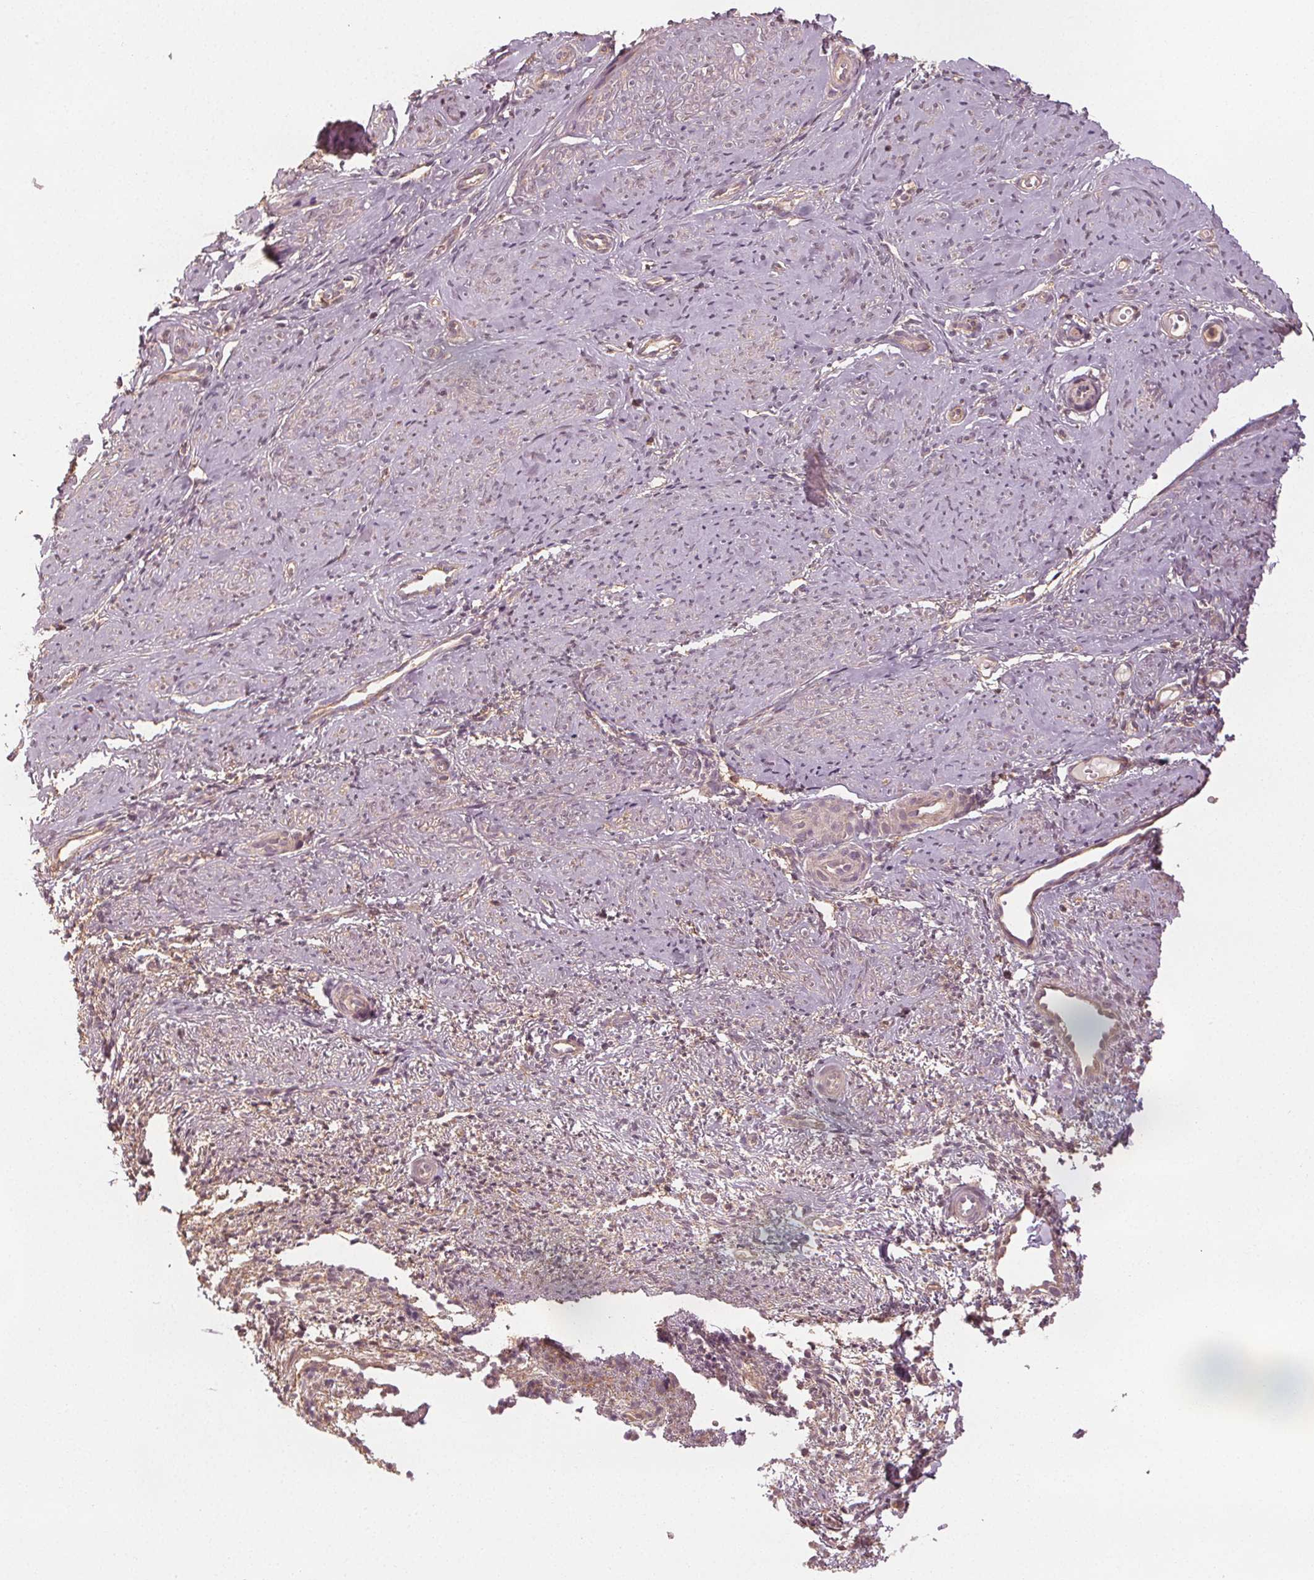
{"staining": {"intensity": "weak", "quantity": "<25%", "location": "cytoplasmic/membranous"}, "tissue": "smooth muscle", "cell_type": "Smooth muscle cells", "image_type": "normal", "snomed": [{"axis": "morphology", "description": "Normal tissue, NOS"}, {"axis": "topography", "description": "Smooth muscle"}], "caption": "An immunohistochemistry (IHC) image of benign smooth muscle is shown. There is no staining in smooth muscle cells of smooth muscle.", "gene": "GNB2", "patient": {"sex": "female", "age": 48}}